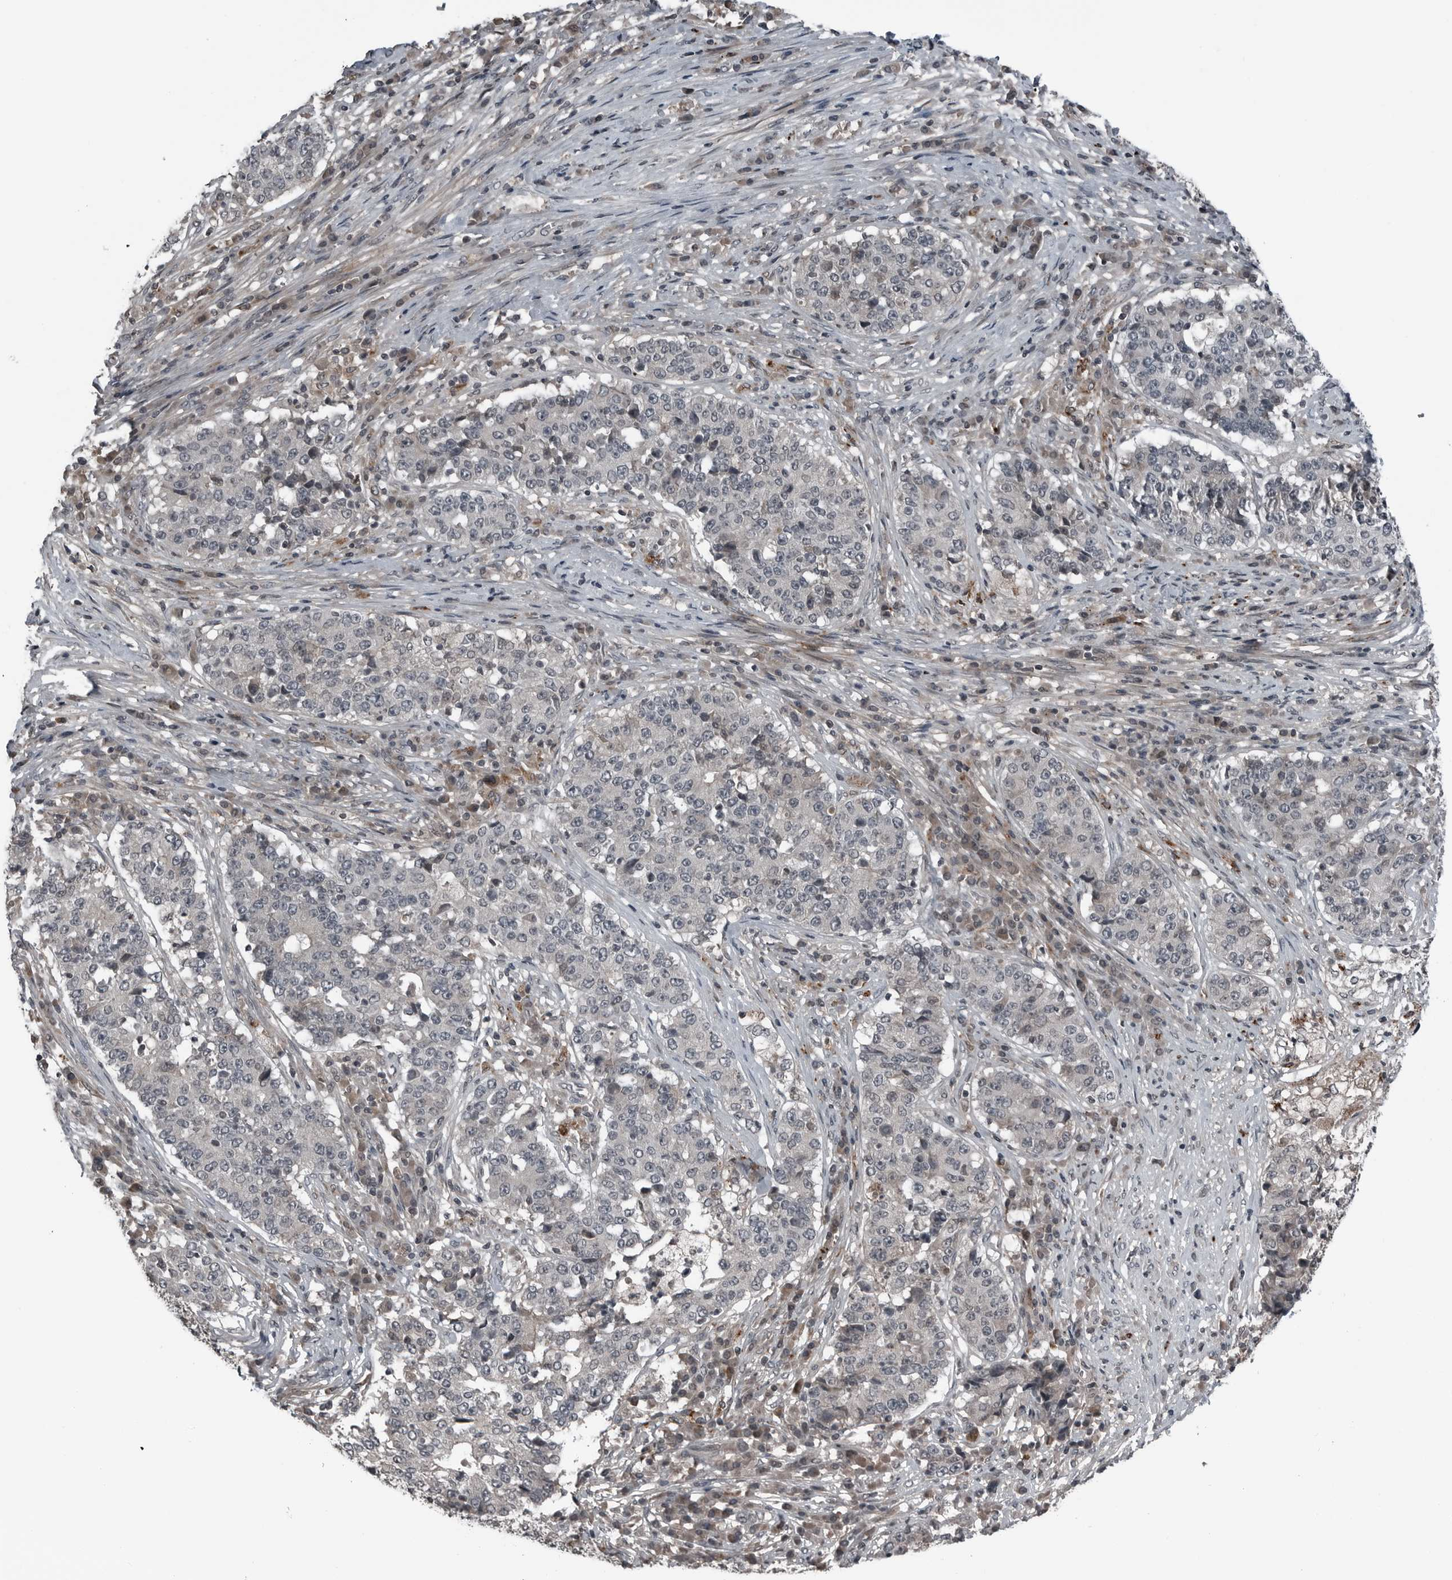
{"staining": {"intensity": "negative", "quantity": "none", "location": "none"}, "tissue": "stomach cancer", "cell_type": "Tumor cells", "image_type": "cancer", "snomed": [{"axis": "morphology", "description": "Adenocarcinoma, NOS"}, {"axis": "topography", "description": "Stomach"}], "caption": "Tumor cells show no significant positivity in stomach cancer. (Brightfield microscopy of DAB (3,3'-diaminobenzidine) immunohistochemistry (IHC) at high magnification).", "gene": "GAK", "patient": {"sex": "male", "age": 59}}